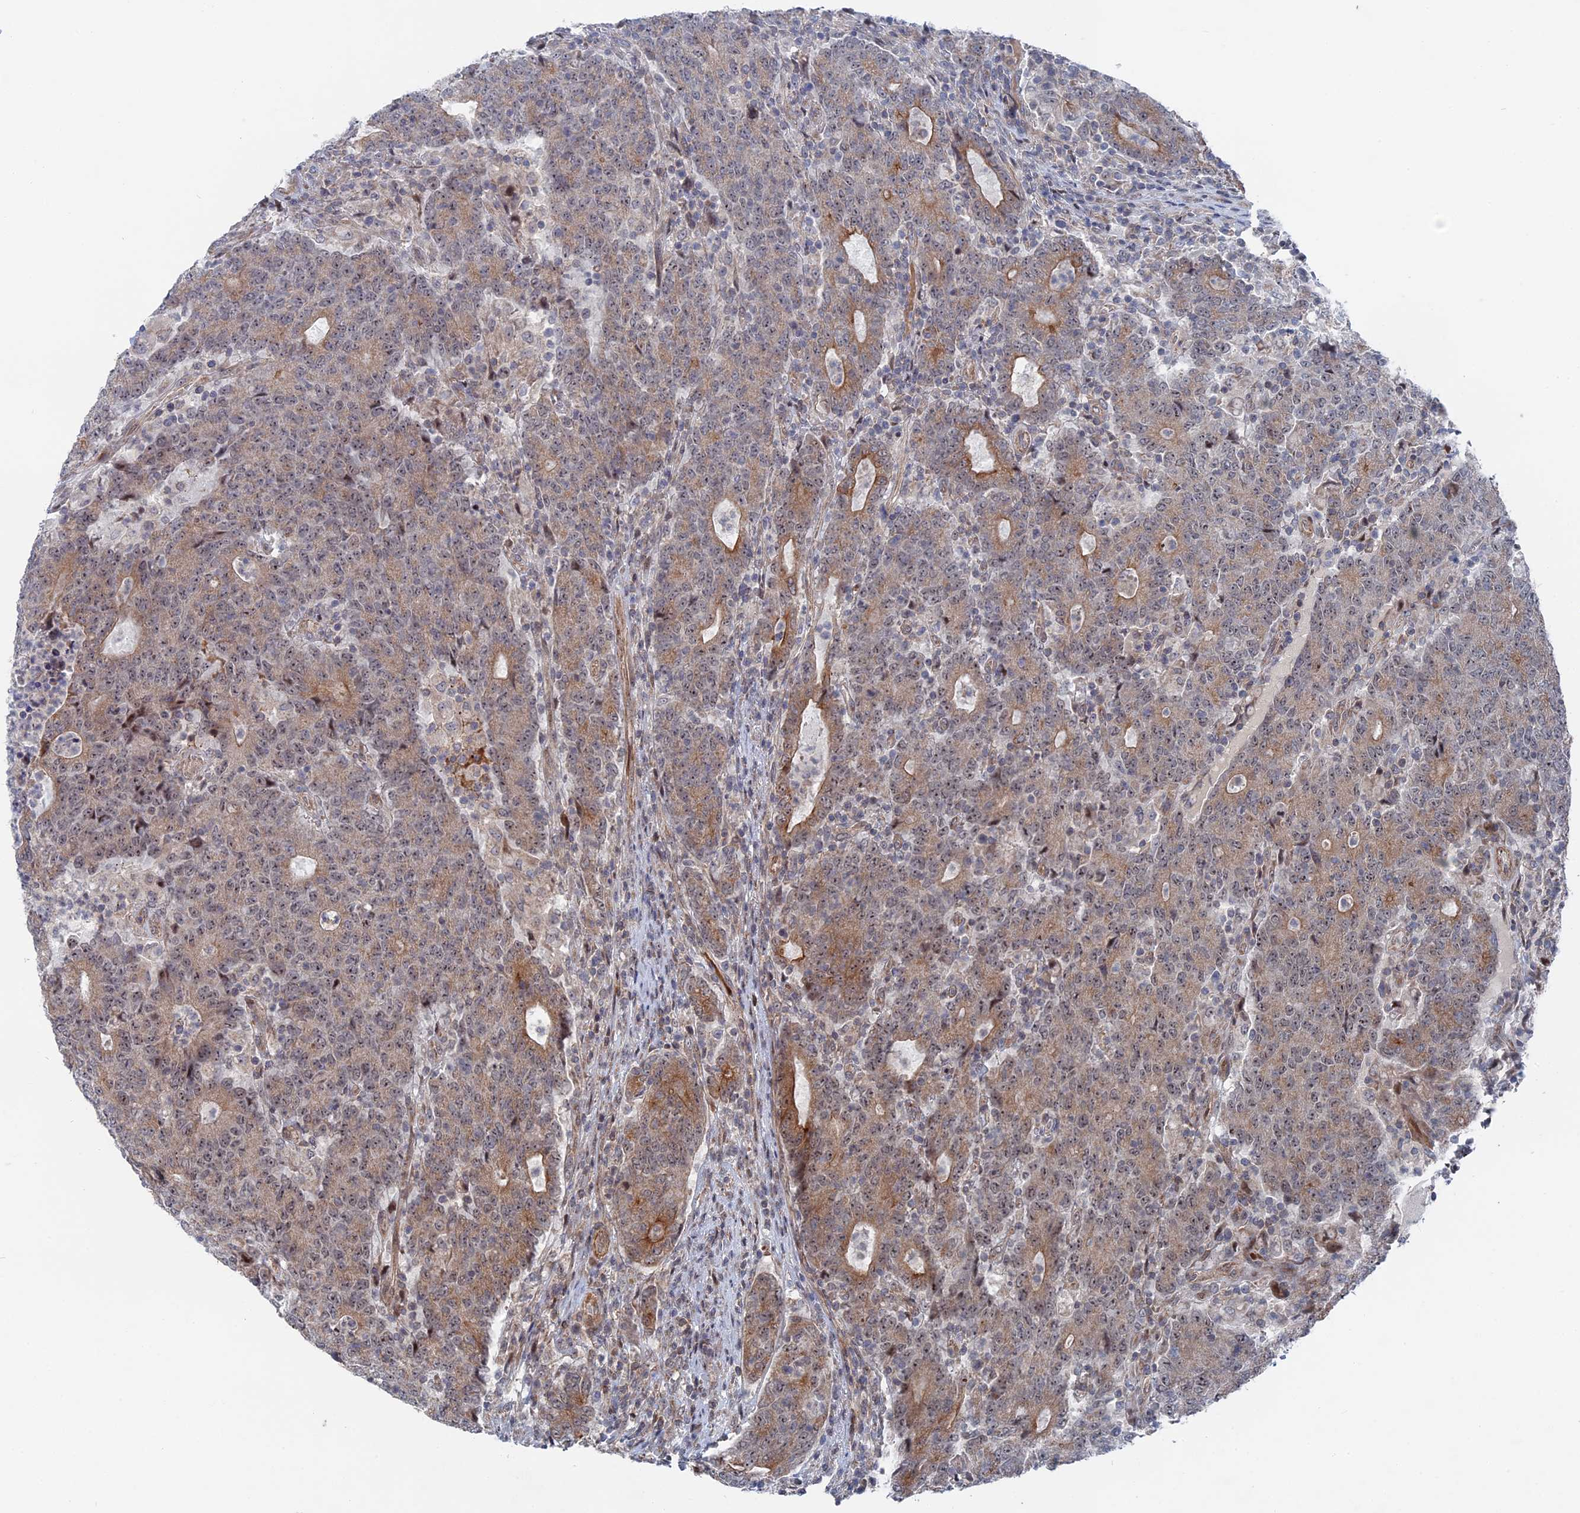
{"staining": {"intensity": "moderate", "quantity": "25%-75%", "location": "cytoplasmic/membranous"}, "tissue": "colorectal cancer", "cell_type": "Tumor cells", "image_type": "cancer", "snomed": [{"axis": "morphology", "description": "Adenocarcinoma, NOS"}, {"axis": "topography", "description": "Colon"}], "caption": "Immunohistochemistry micrograph of neoplastic tissue: human colorectal adenocarcinoma stained using immunohistochemistry displays medium levels of moderate protein expression localized specifically in the cytoplasmic/membranous of tumor cells, appearing as a cytoplasmic/membranous brown color.", "gene": "IL7", "patient": {"sex": "female", "age": 75}}